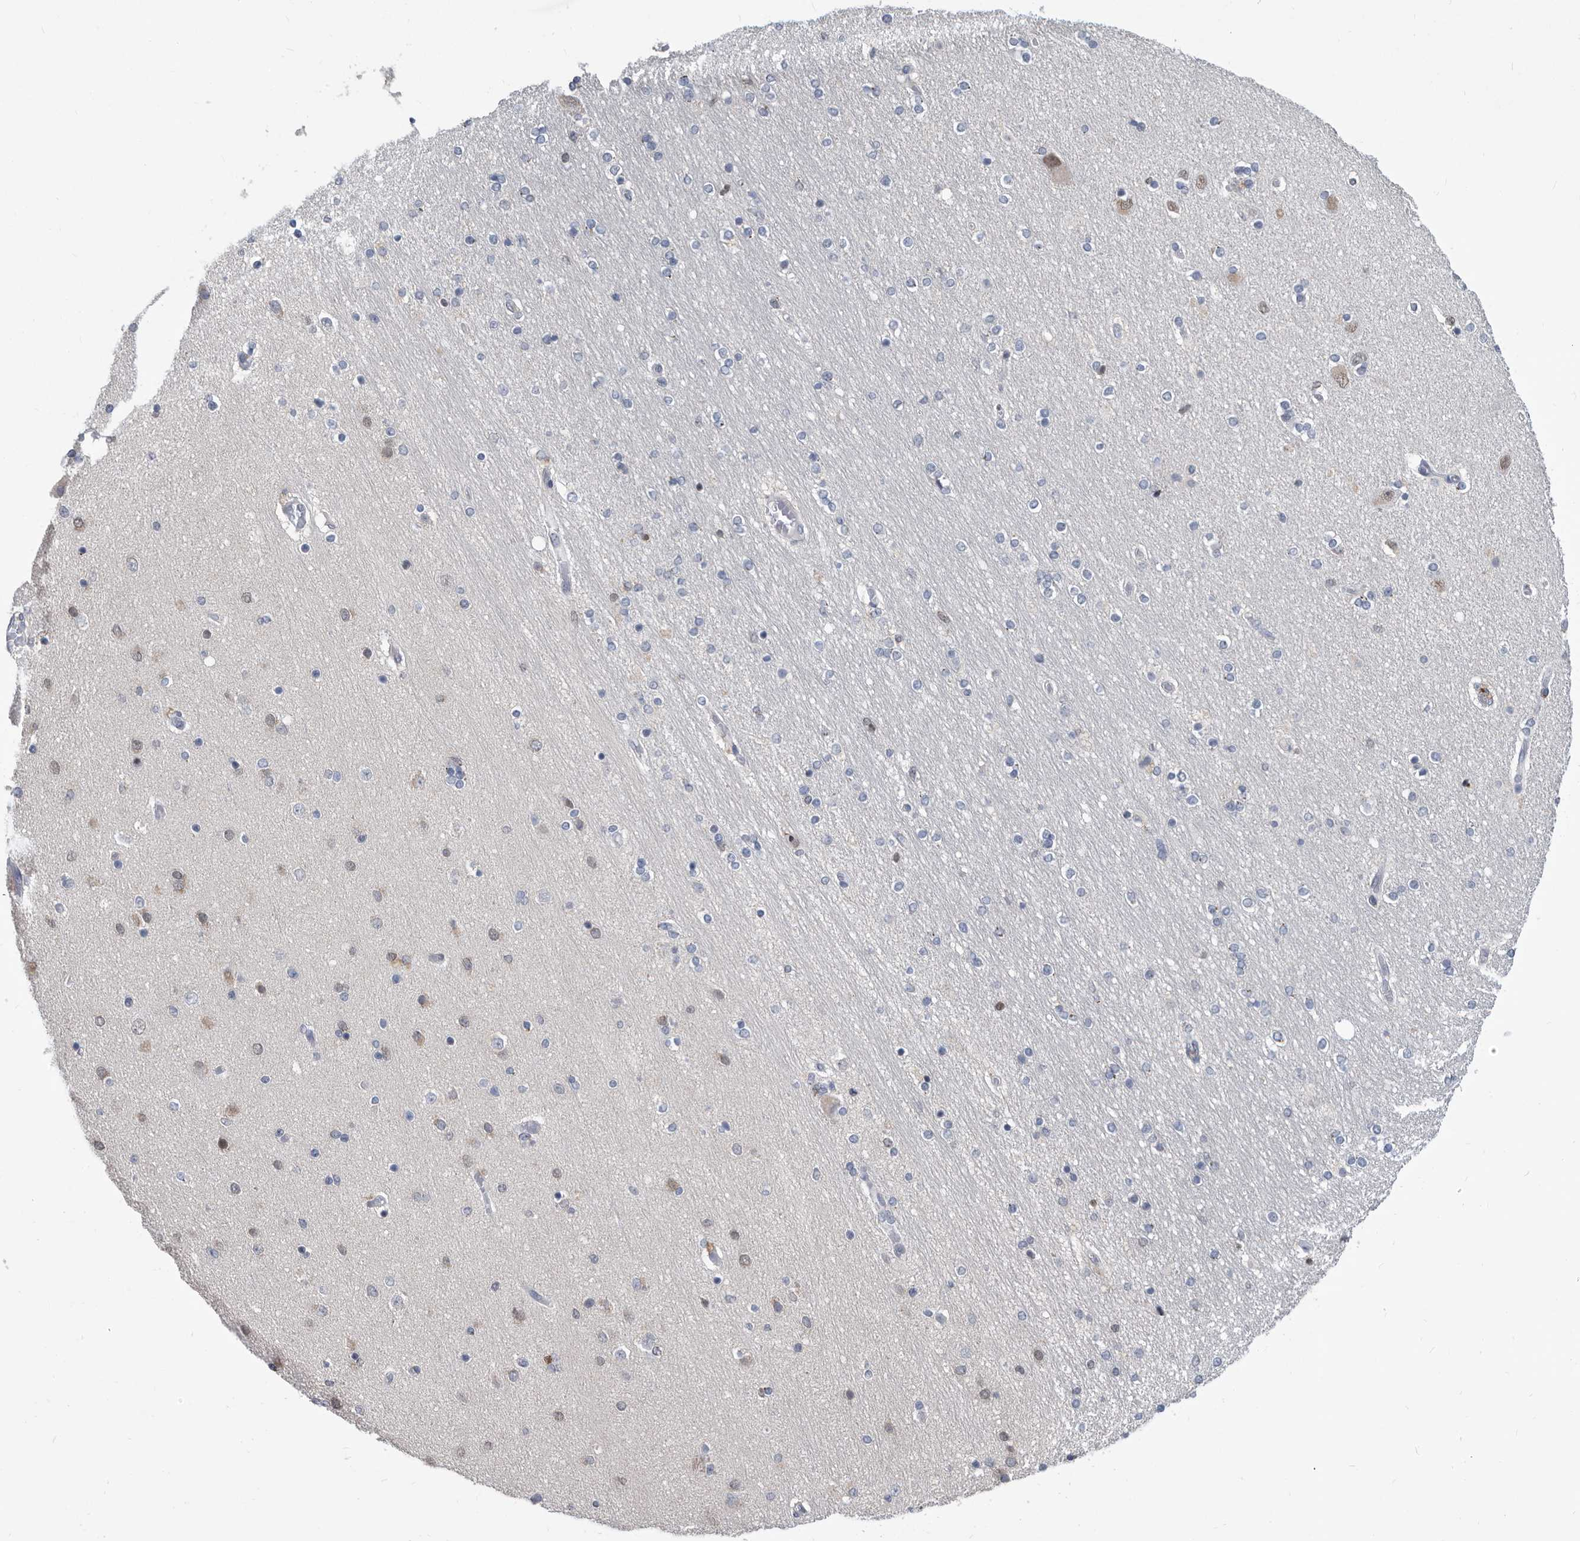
{"staining": {"intensity": "moderate", "quantity": "<25%", "location": "cytoplasmic/membranous"}, "tissue": "hippocampus", "cell_type": "Glial cells", "image_type": "normal", "snomed": [{"axis": "morphology", "description": "Normal tissue, NOS"}, {"axis": "topography", "description": "Hippocampus"}], "caption": "Brown immunohistochemical staining in benign human hippocampus reveals moderate cytoplasmic/membranous expression in approximately <25% of glial cells. The staining was performed using DAB (3,3'-diaminobenzidine), with brown indicating positive protein expression. Nuclei are stained blue with hematoxylin.", "gene": "TSTD1", "patient": {"sex": "female", "age": 54}}